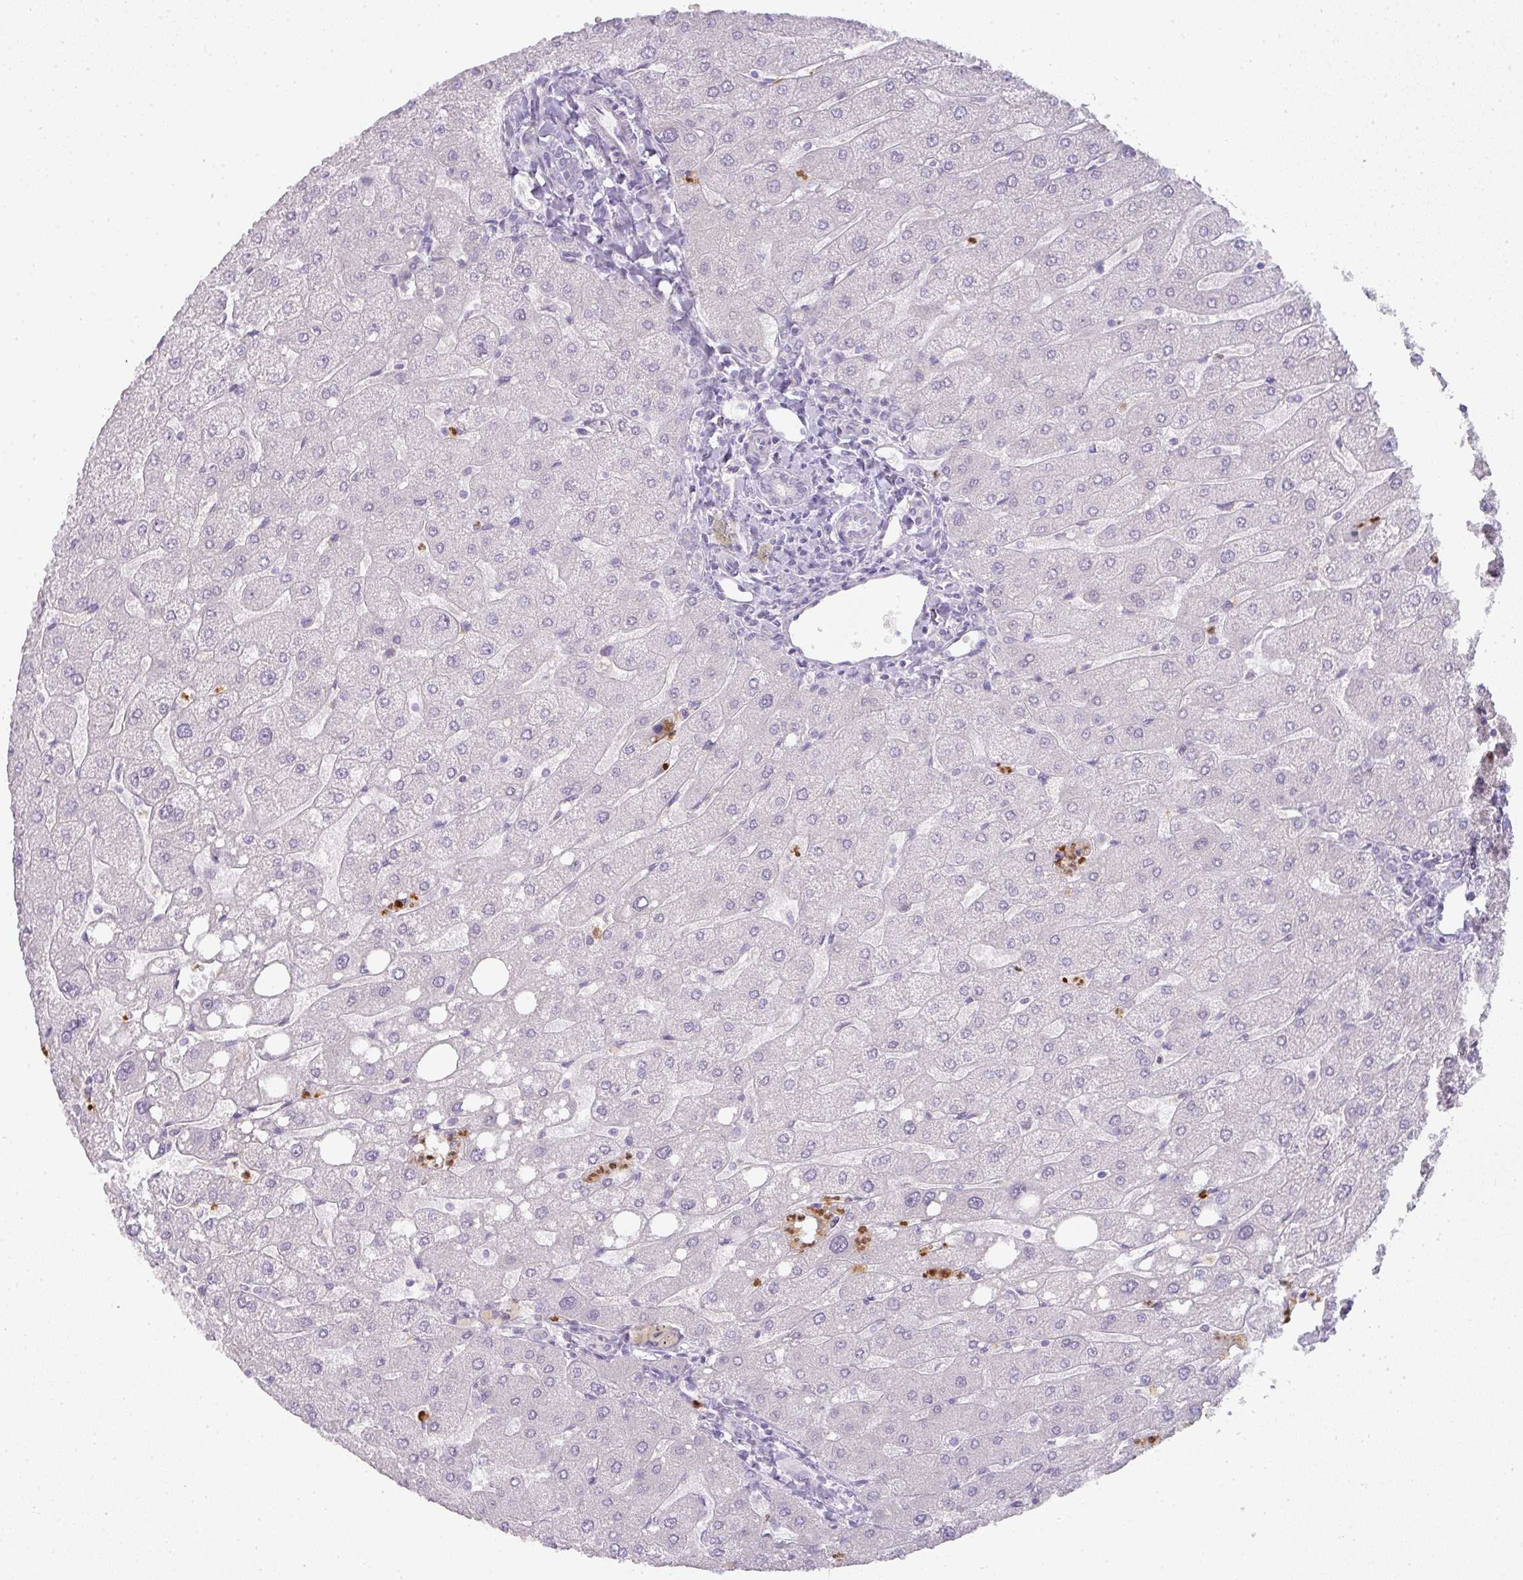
{"staining": {"intensity": "negative", "quantity": "none", "location": "none"}, "tissue": "liver", "cell_type": "Cholangiocytes", "image_type": "normal", "snomed": [{"axis": "morphology", "description": "Normal tissue, NOS"}, {"axis": "topography", "description": "Liver"}], "caption": "High magnification brightfield microscopy of normal liver stained with DAB (brown) and counterstained with hematoxylin (blue): cholangiocytes show no significant positivity. Nuclei are stained in blue.", "gene": "HHEX", "patient": {"sex": "male", "age": 67}}